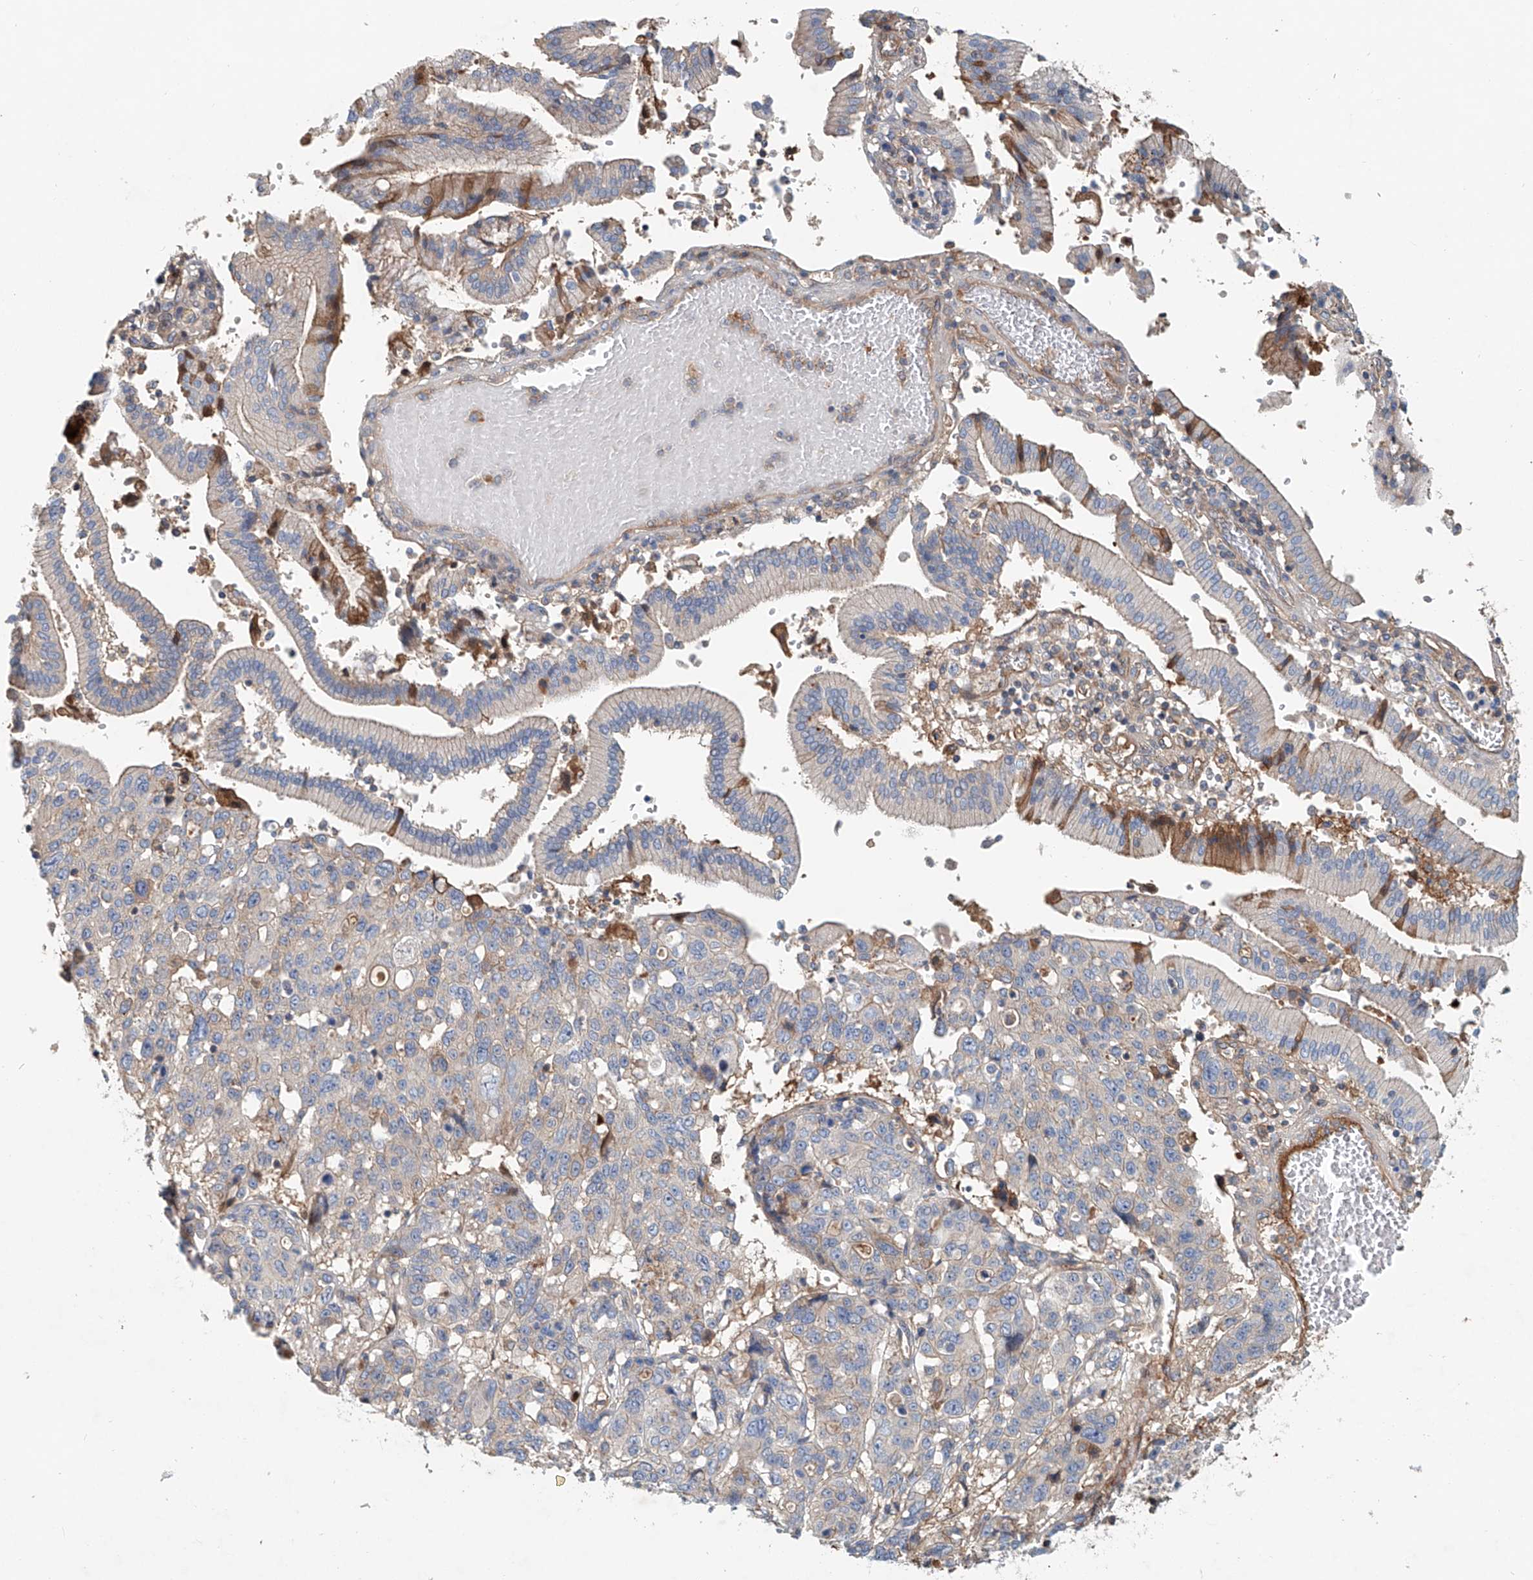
{"staining": {"intensity": "weak", "quantity": "25%-75%", "location": "cytoplasmic/membranous"}, "tissue": "pancreatic cancer", "cell_type": "Tumor cells", "image_type": "cancer", "snomed": [{"axis": "morphology", "description": "Adenocarcinoma, NOS"}, {"axis": "topography", "description": "Pancreas"}], "caption": "The immunohistochemical stain shows weak cytoplasmic/membranous expression in tumor cells of pancreatic cancer tissue.", "gene": "FRYL", "patient": {"sex": "male", "age": 46}}